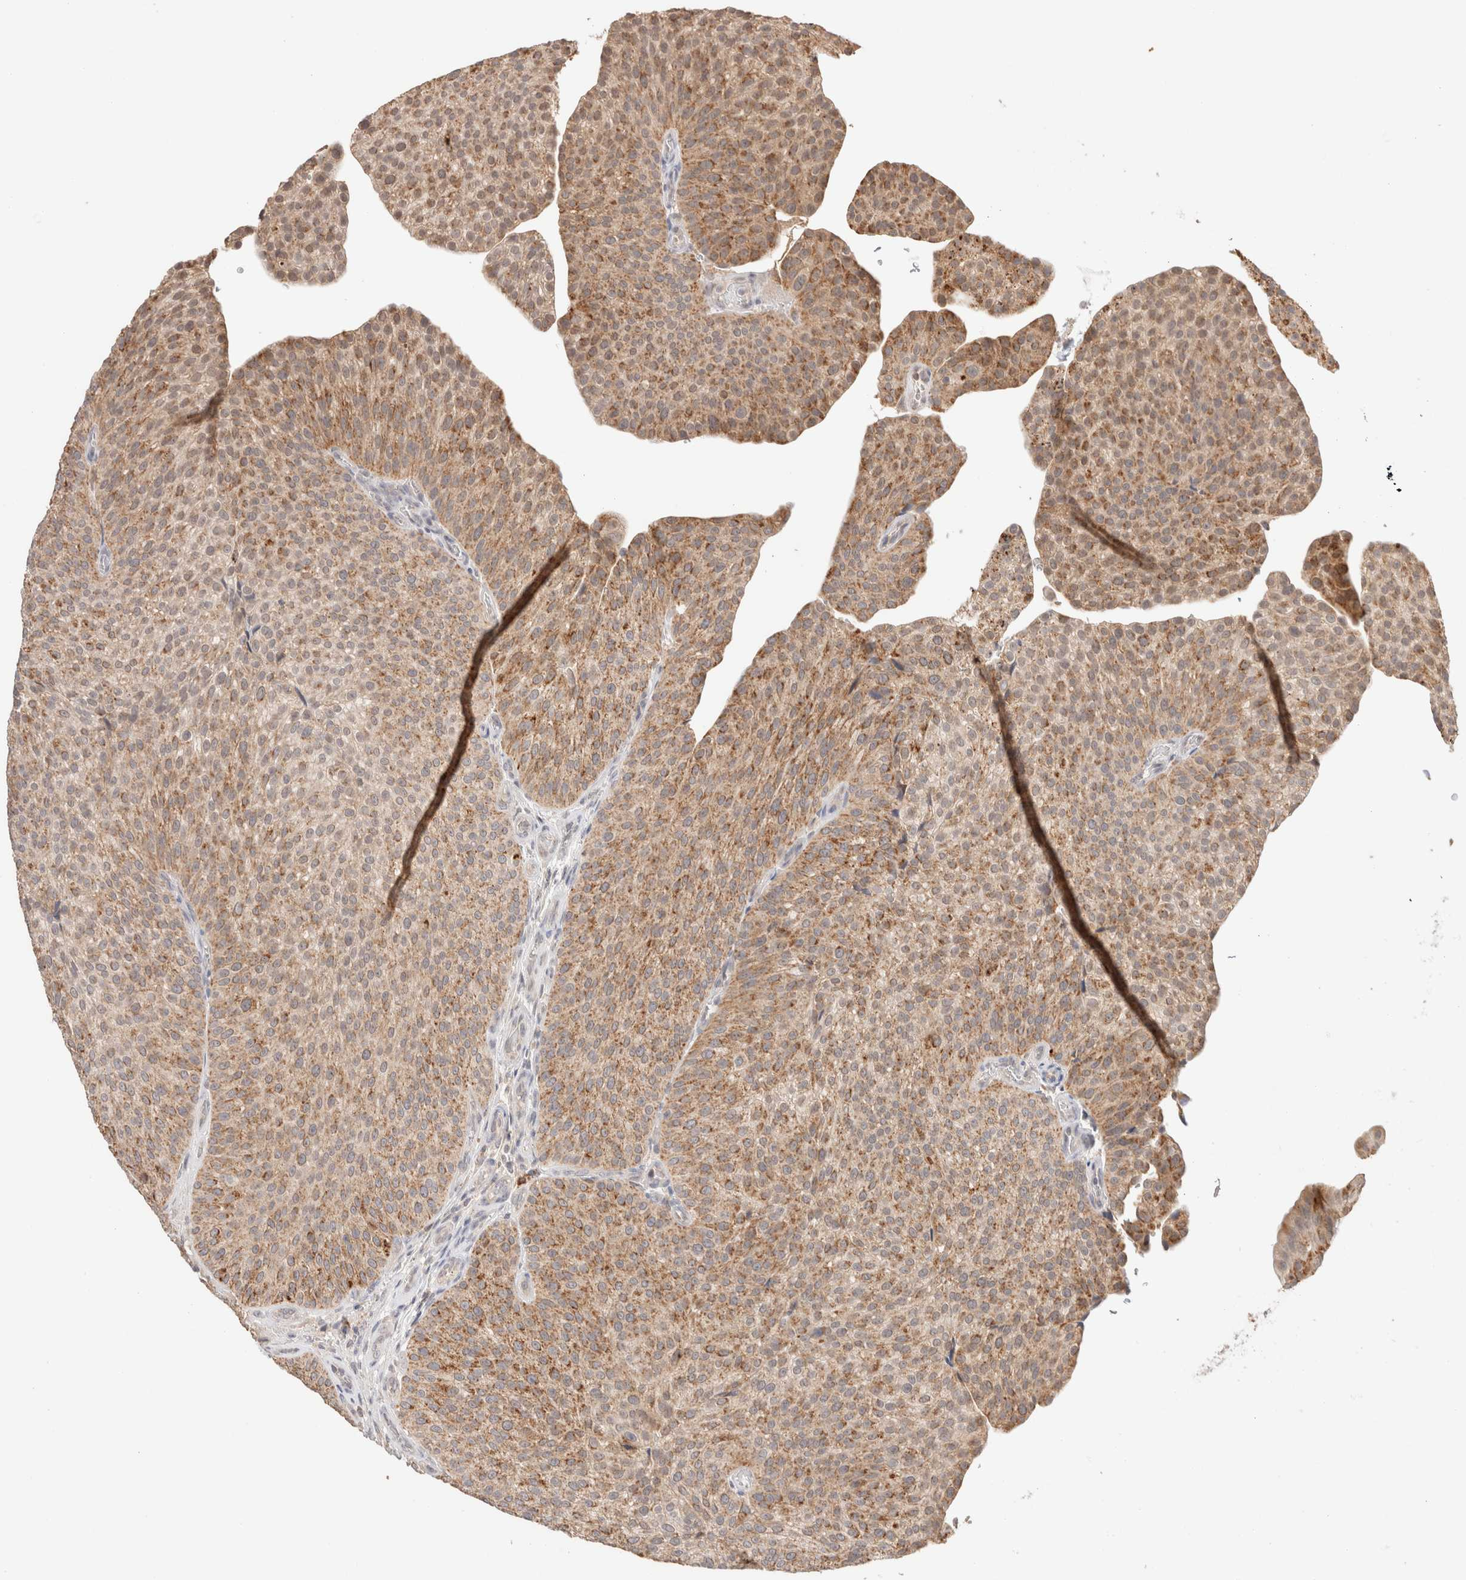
{"staining": {"intensity": "moderate", "quantity": ">75%", "location": "cytoplasmic/membranous"}, "tissue": "urothelial cancer", "cell_type": "Tumor cells", "image_type": "cancer", "snomed": [{"axis": "morphology", "description": "Normal tissue, NOS"}, {"axis": "morphology", "description": "Urothelial carcinoma, Low grade"}, {"axis": "topography", "description": "Smooth muscle"}, {"axis": "topography", "description": "Urinary bladder"}], "caption": "Moderate cytoplasmic/membranous staining for a protein is present in about >75% of tumor cells of urothelial carcinoma (low-grade) using immunohistochemistry (IHC).", "gene": "TRIM41", "patient": {"sex": "male", "age": 60}}